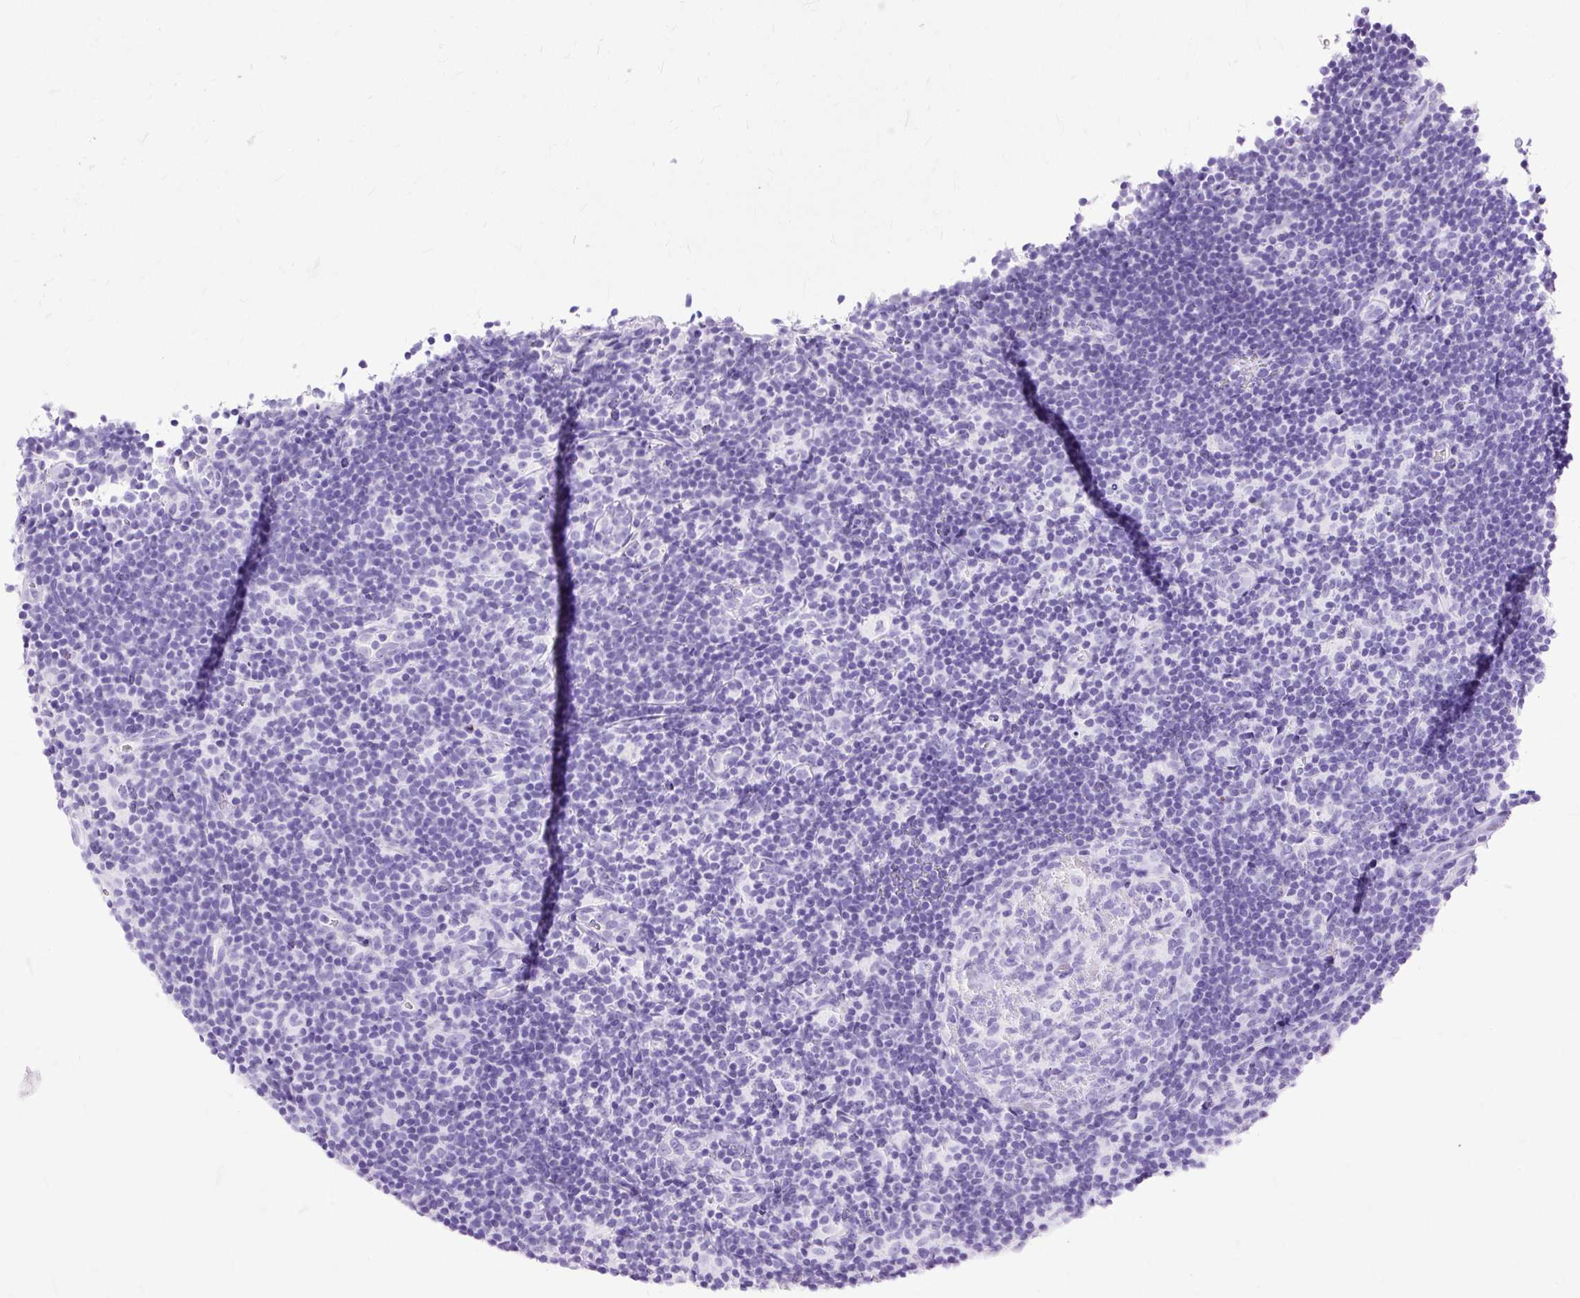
{"staining": {"intensity": "negative", "quantity": "none", "location": "none"}, "tissue": "lymphoma", "cell_type": "Tumor cells", "image_type": "cancer", "snomed": [{"axis": "morphology", "description": "Hodgkin's disease, NOS"}, {"axis": "topography", "description": "Lymph node"}], "caption": "Immunohistochemical staining of human lymphoma reveals no significant expression in tumor cells. The staining is performed using DAB (3,3'-diaminobenzidine) brown chromogen with nuclei counter-stained in using hematoxylin.", "gene": "SLC8A2", "patient": {"sex": "female", "age": 57}}